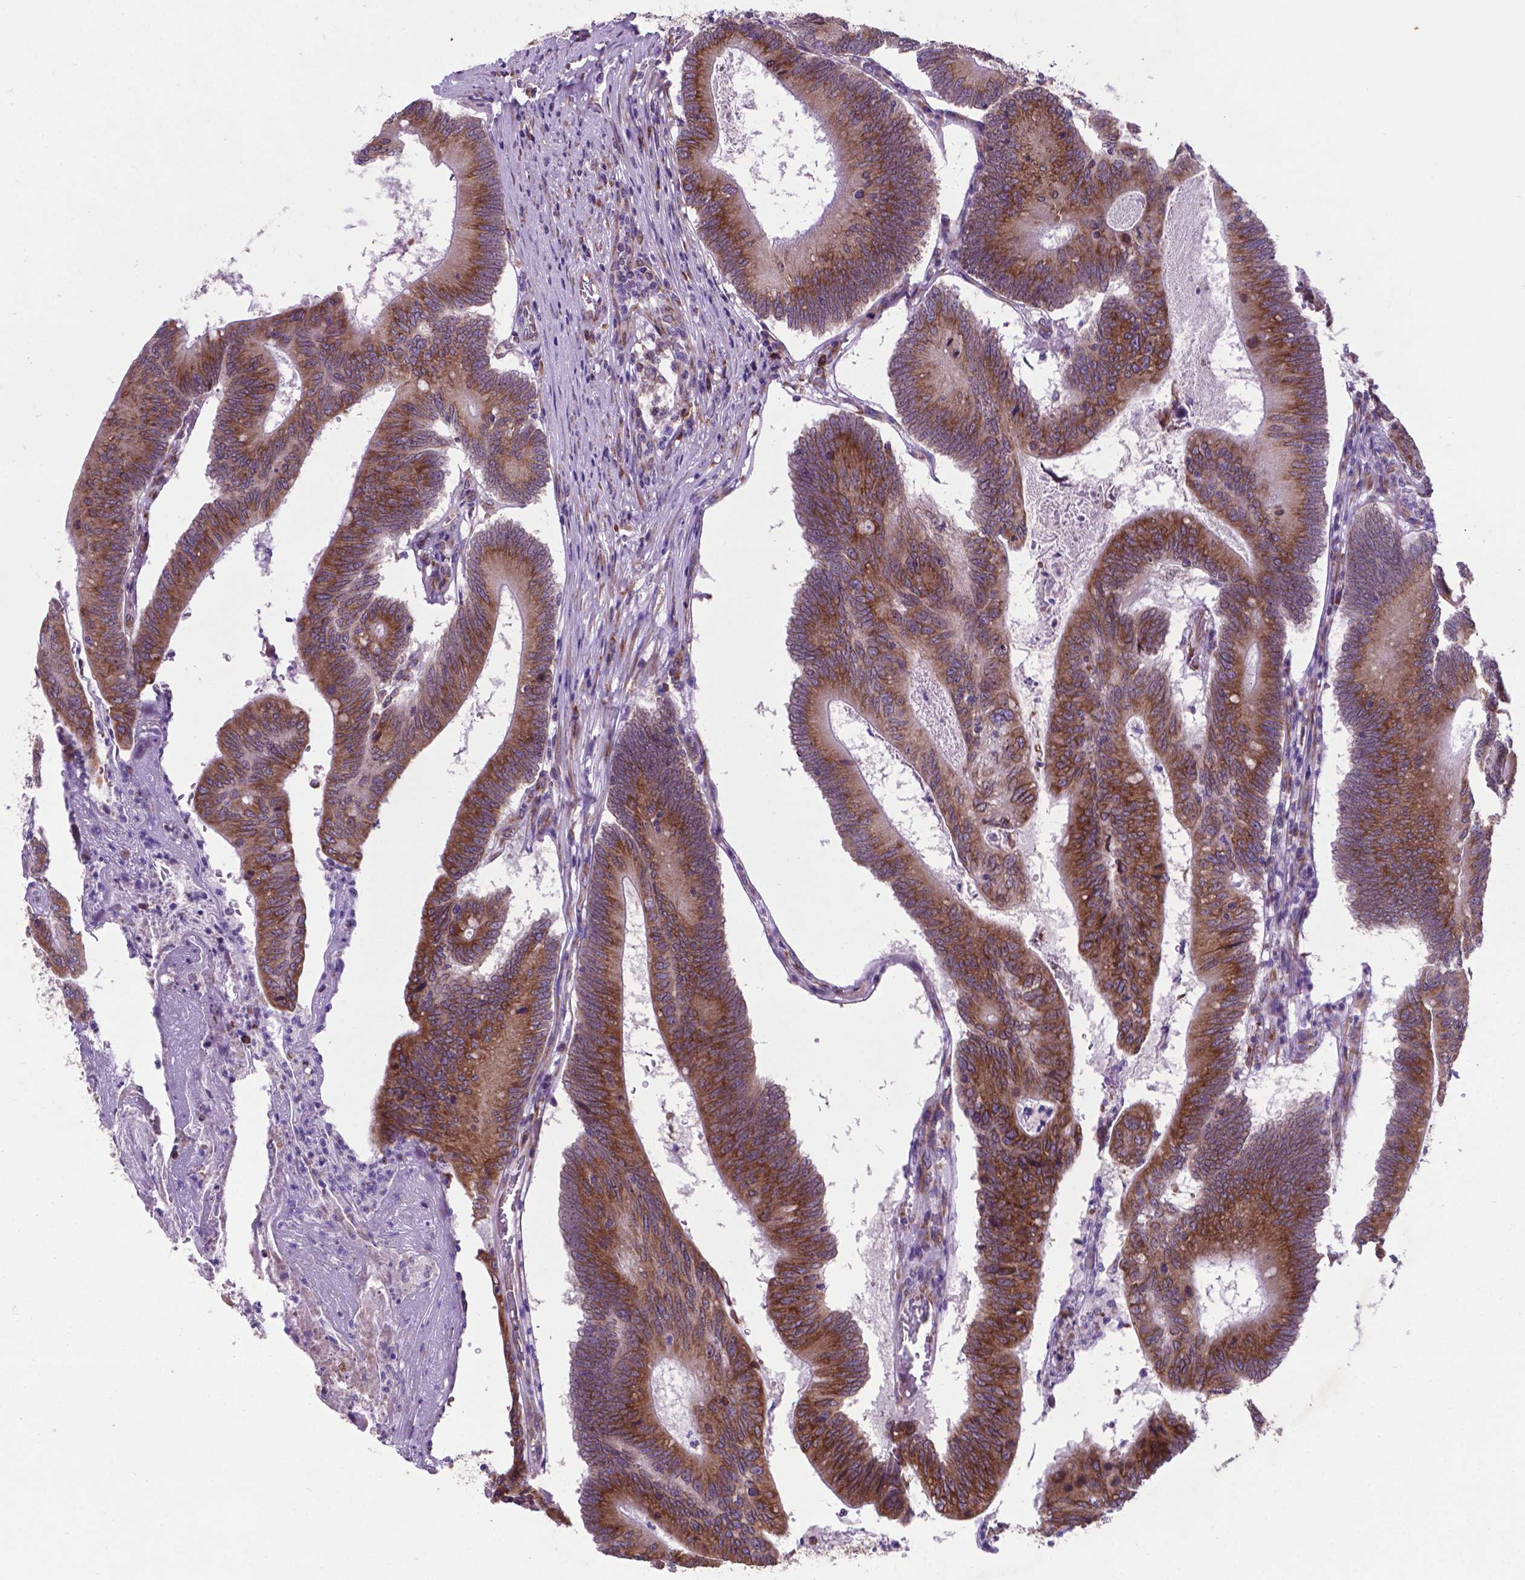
{"staining": {"intensity": "moderate", "quantity": ">75%", "location": "cytoplasmic/membranous"}, "tissue": "colorectal cancer", "cell_type": "Tumor cells", "image_type": "cancer", "snomed": [{"axis": "morphology", "description": "Adenocarcinoma, NOS"}, {"axis": "topography", "description": "Colon"}], "caption": "Protein staining demonstrates moderate cytoplasmic/membranous expression in approximately >75% of tumor cells in colorectal adenocarcinoma. (DAB (3,3'-diaminobenzidine) = brown stain, brightfield microscopy at high magnification).", "gene": "WDR83OS", "patient": {"sex": "female", "age": 70}}